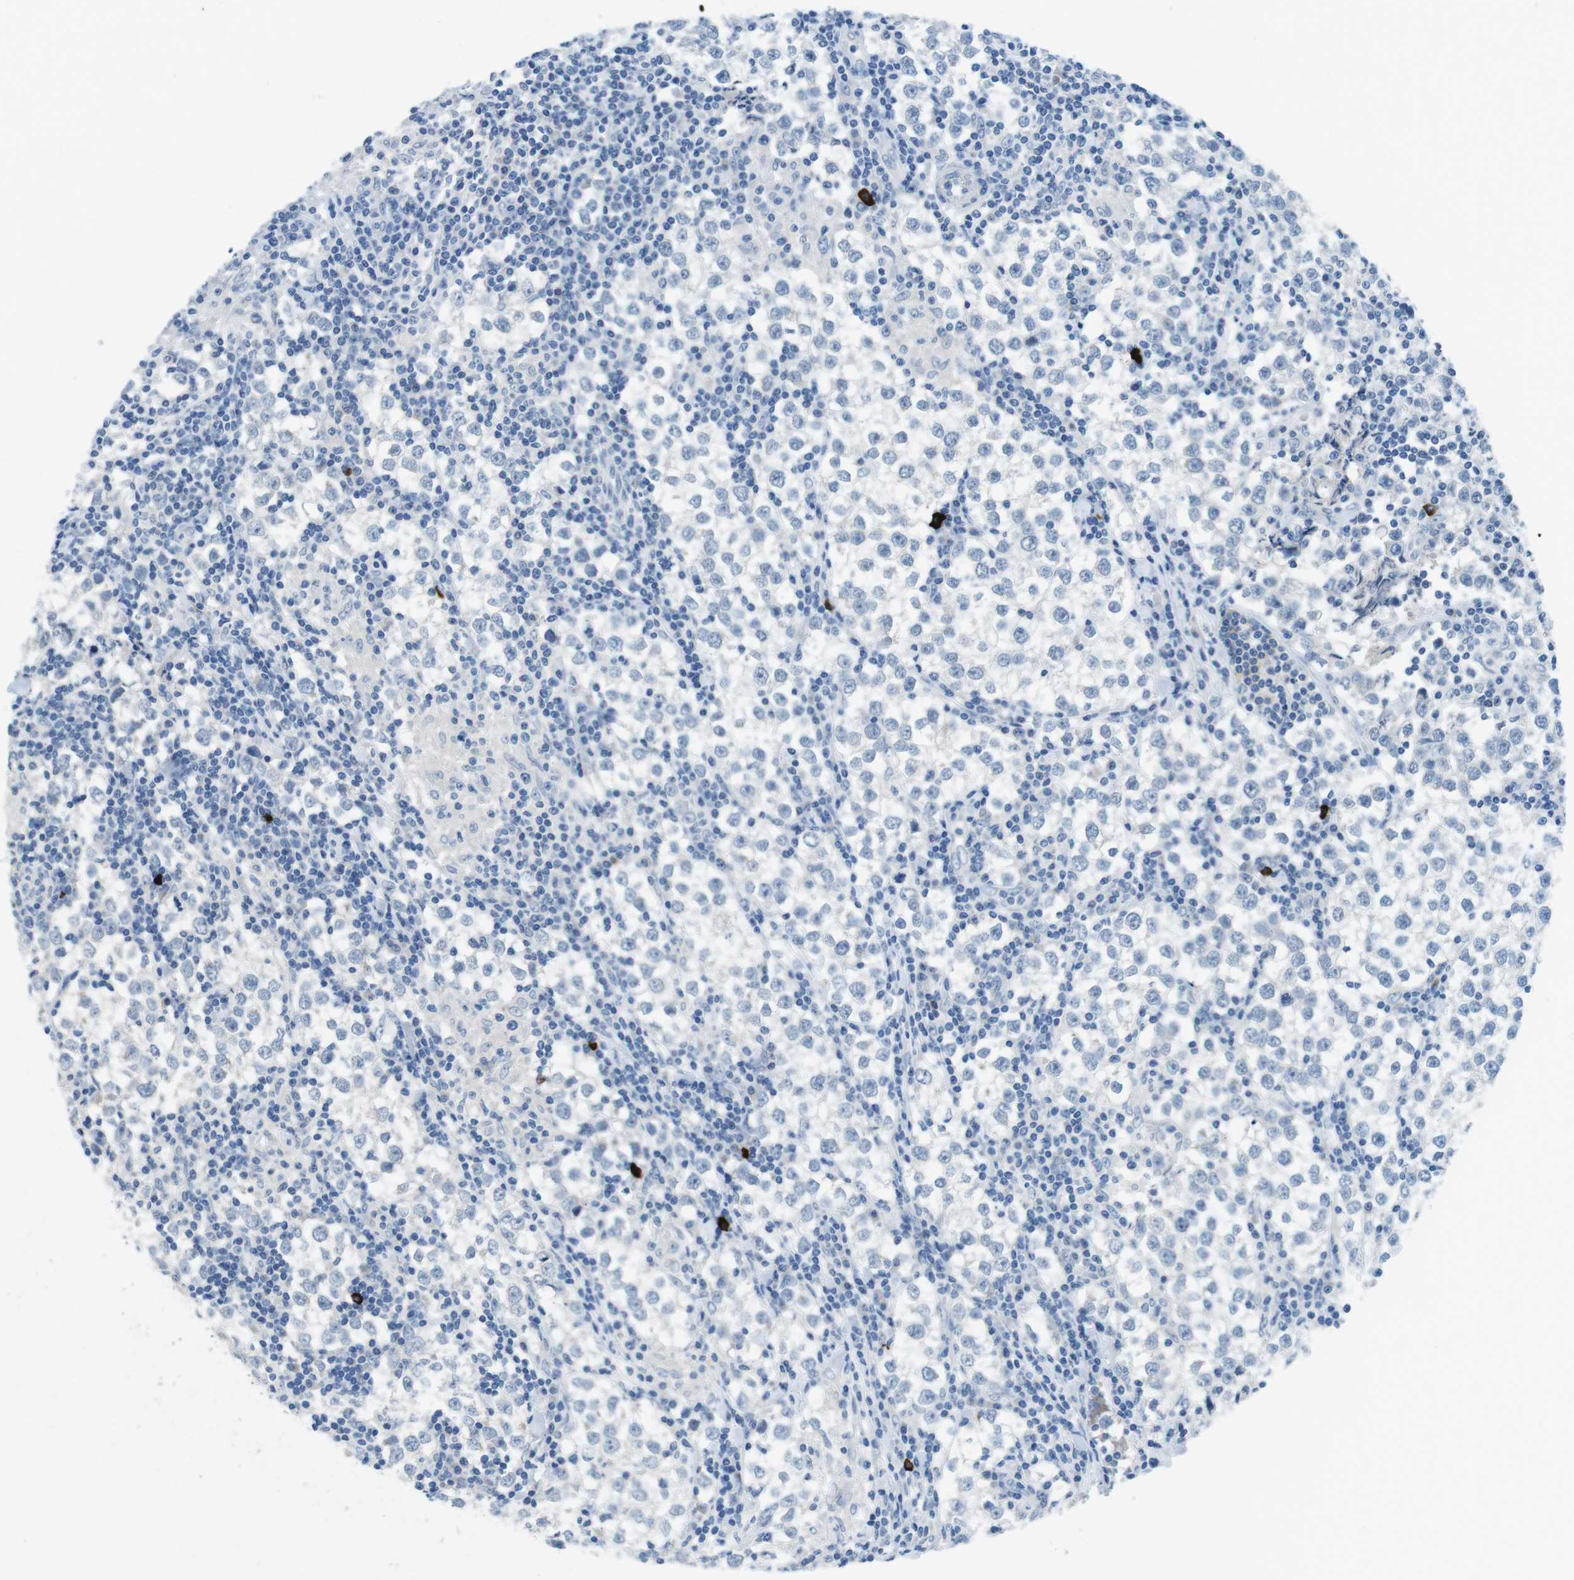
{"staining": {"intensity": "negative", "quantity": "none", "location": "none"}, "tissue": "testis cancer", "cell_type": "Tumor cells", "image_type": "cancer", "snomed": [{"axis": "morphology", "description": "Seminoma, NOS"}, {"axis": "morphology", "description": "Carcinoma, Embryonal, NOS"}, {"axis": "topography", "description": "Testis"}], "caption": "Immunohistochemistry histopathology image of neoplastic tissue: testis embryonal carcinoma stained with DAB (3,3'-diaminobenzidine) displays no significant protein positivity in tumor cells.", "gene": "SLC35A3", "patient": {"sex": "male", "age": 36}}